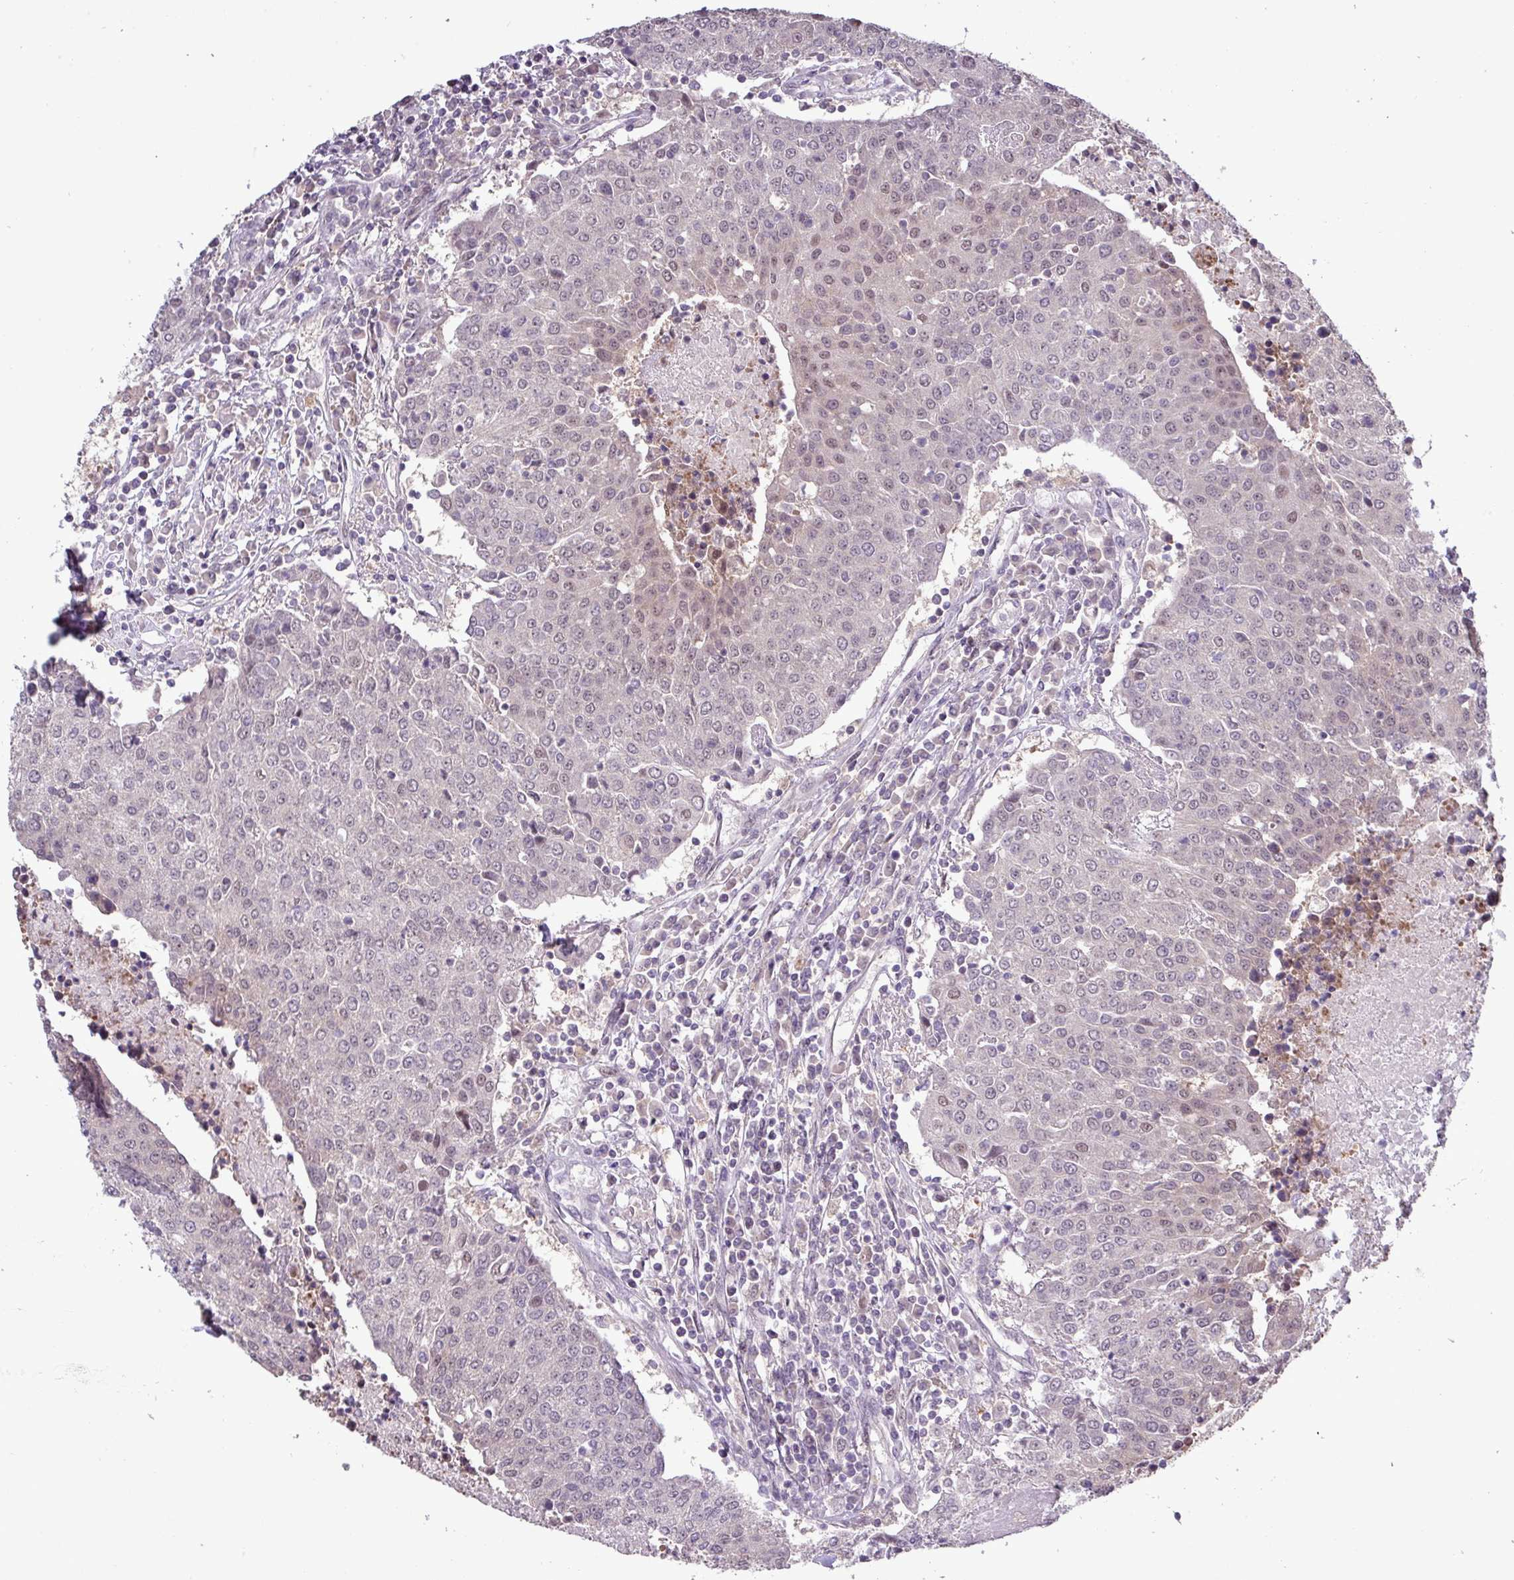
{"staining": {"intensity": "weak", "quantity": "<25%", "location": "nuclear"}, "tissue": "urothelial cancer", "cell_type": "Tumor cells", "image_type": "cancer", "snomed": [{"axis": "morphology", "description": "Urothelial carcinoma, High grade"}, {"axis": "topography", "description": "Urinary bladder"}], "caption": "This is a micrograph of immunohistochemistry (IHC) staining of high-grade urothelial carcinoma, which shows no staining in tumor cells.", "gene": "RIPPLY1", "patient": {"sex": "female", "age": 85}}